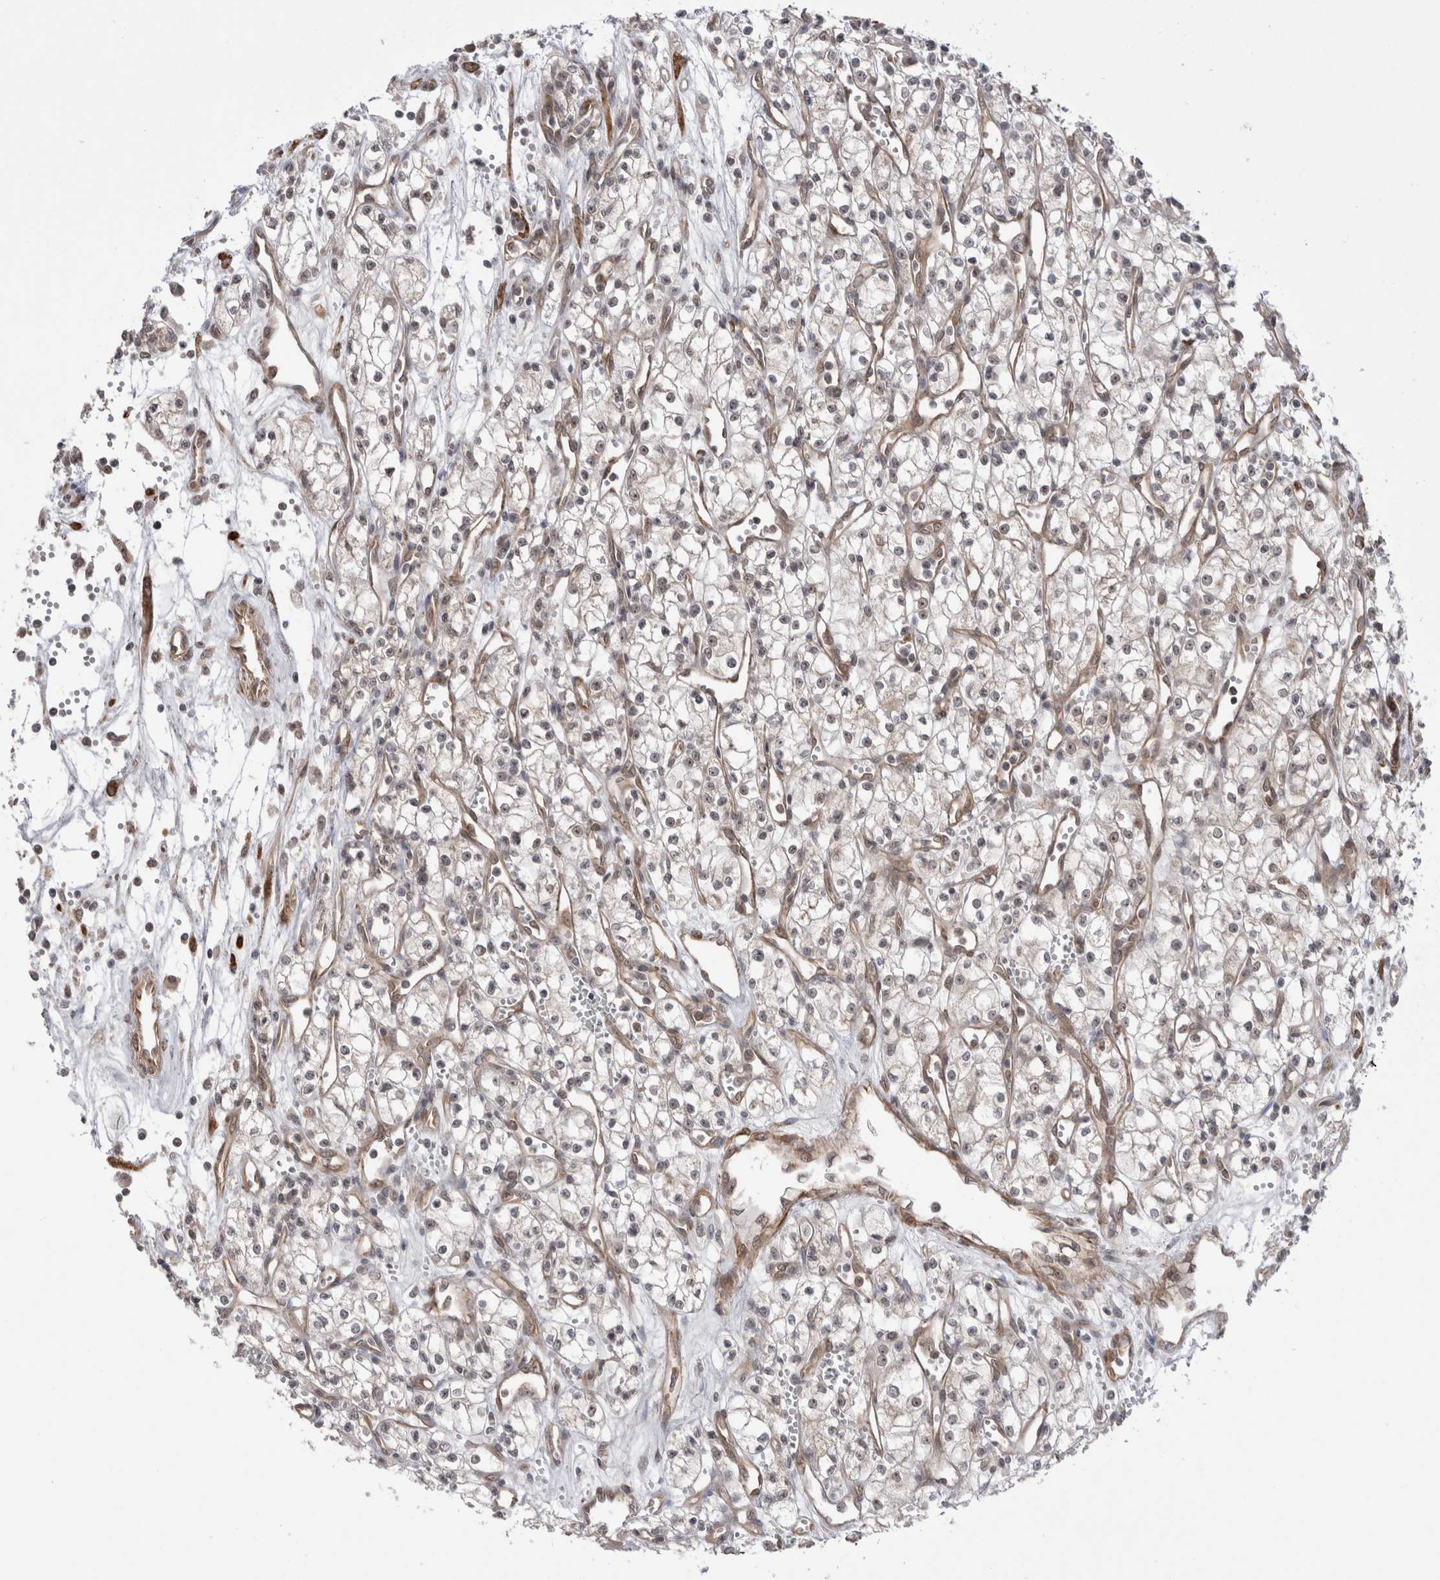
{"staining": {"intensity": "weak", "quantity": "<25%", "location": "nuclear"}, "tissue": "renal cancer", "cell_type": "Tumor cells", "image_type": "cancer", "snomed": [{"axis": "morphology", "description": "Adenocarcinoma, NOS"}, {"axis": "topography", "description": "Kidney"}], "caption": "DAB immunohistochemical staining of renal cancer (adenocarcinoma) demonstrates no significant expression in tumor cells.", "gene": "EXOSC4", "patient": {"sex": "male", "age": 59}}